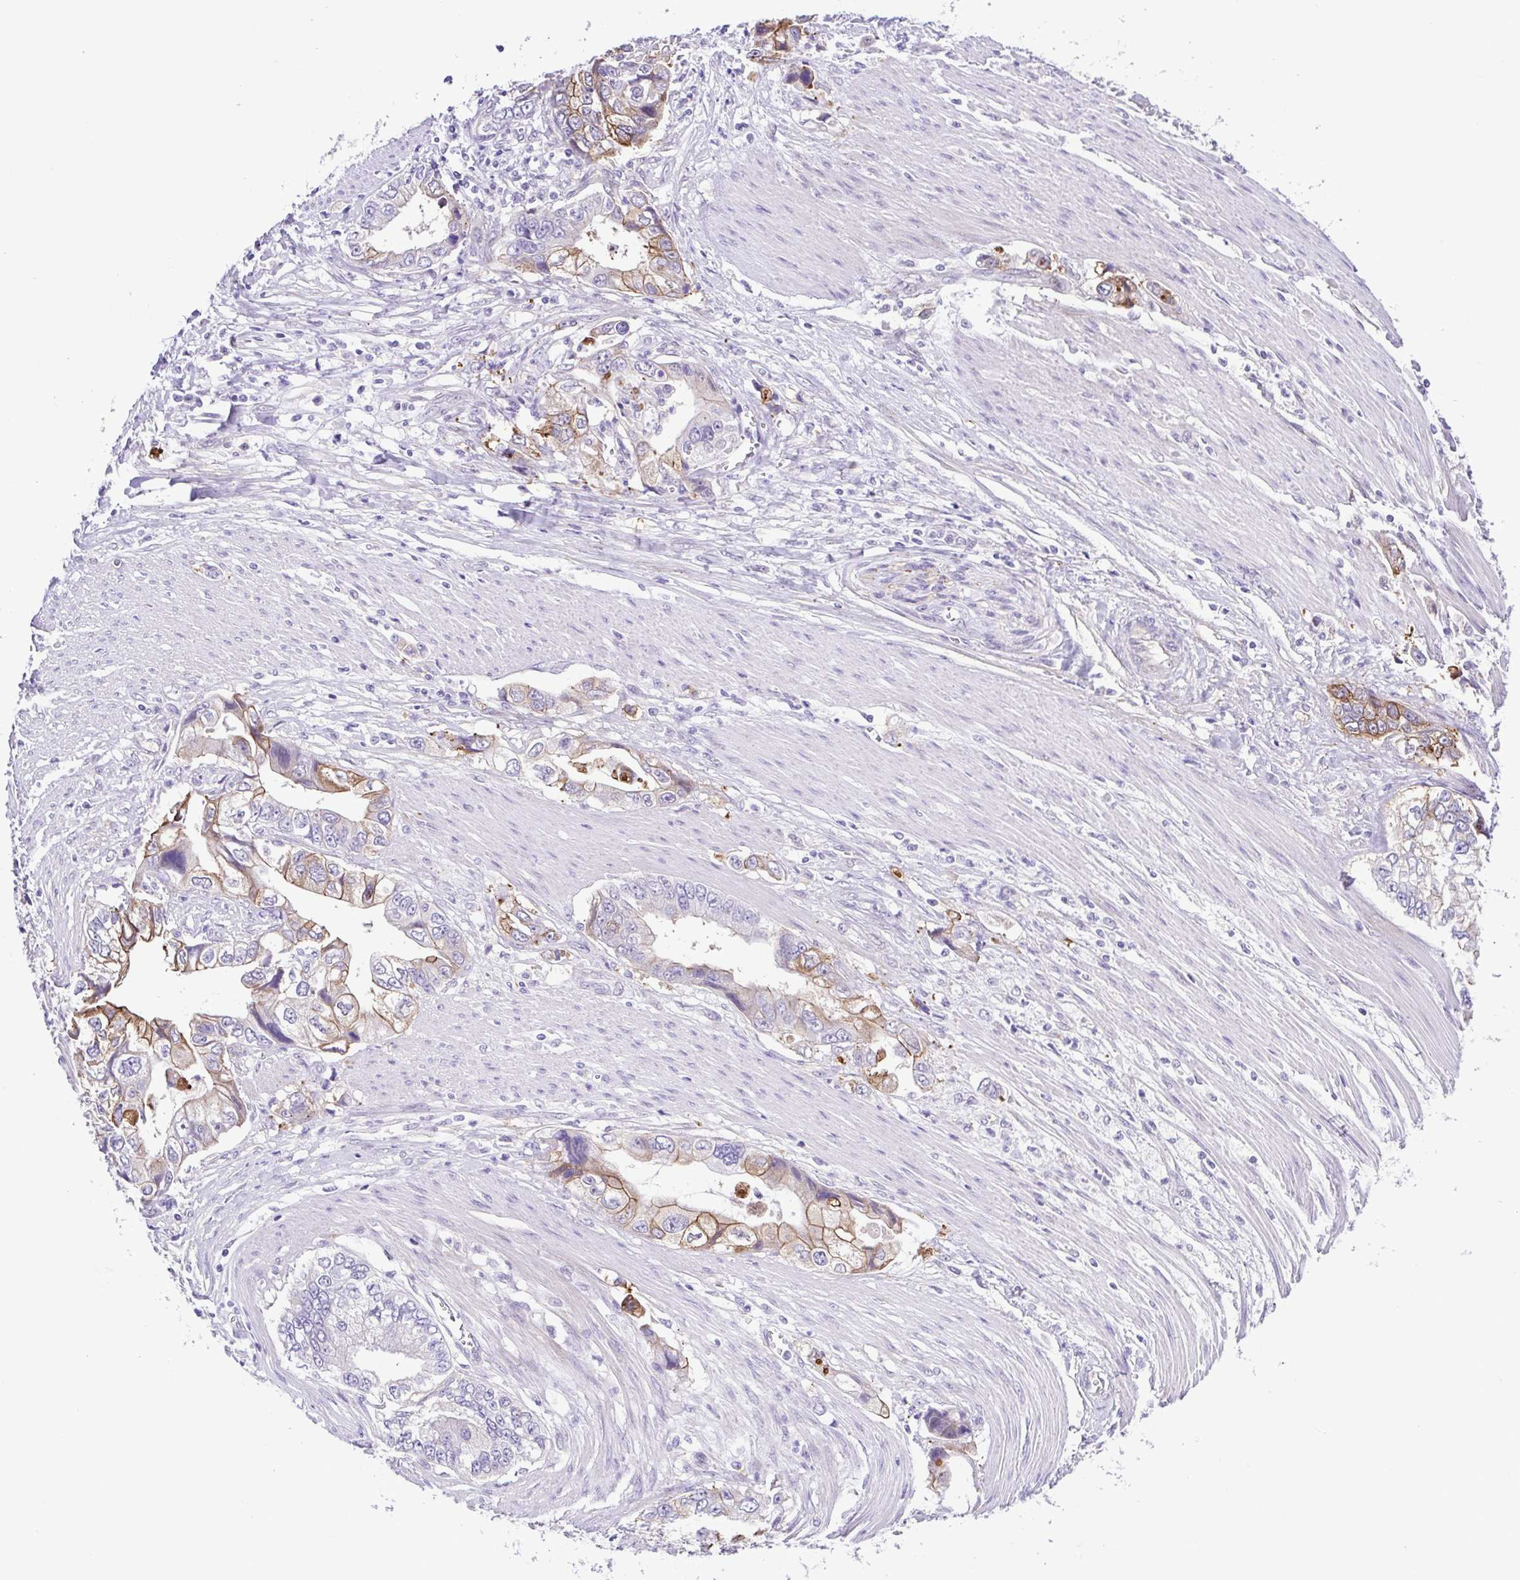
{"staining": {"intensity": "moderate", "quantity": "25%-75%", "location": "cytoplasmic/membranous"}, "tissue": "stomach cancer", "cell_type": "Tumor cells", "image_type": "cancer", "snomed": [{"axis": "morphology", "description": "Adenocarcinoma, NOS"}, {"axis": "topography", "description": "Pancreas"}, {"axis": "topography", "description": "Stomach, upper"}], "caption": "Immunohistochemistry image of stomach cancer (adenocarcinoma) stained for a protein (brown), which shows medium levels of moderate cytoplasmic/membranous positivity in about 25%-75% of tumor cells.", "gene": "DCLK2", "patient": {"sex": "male", "age": 77}}